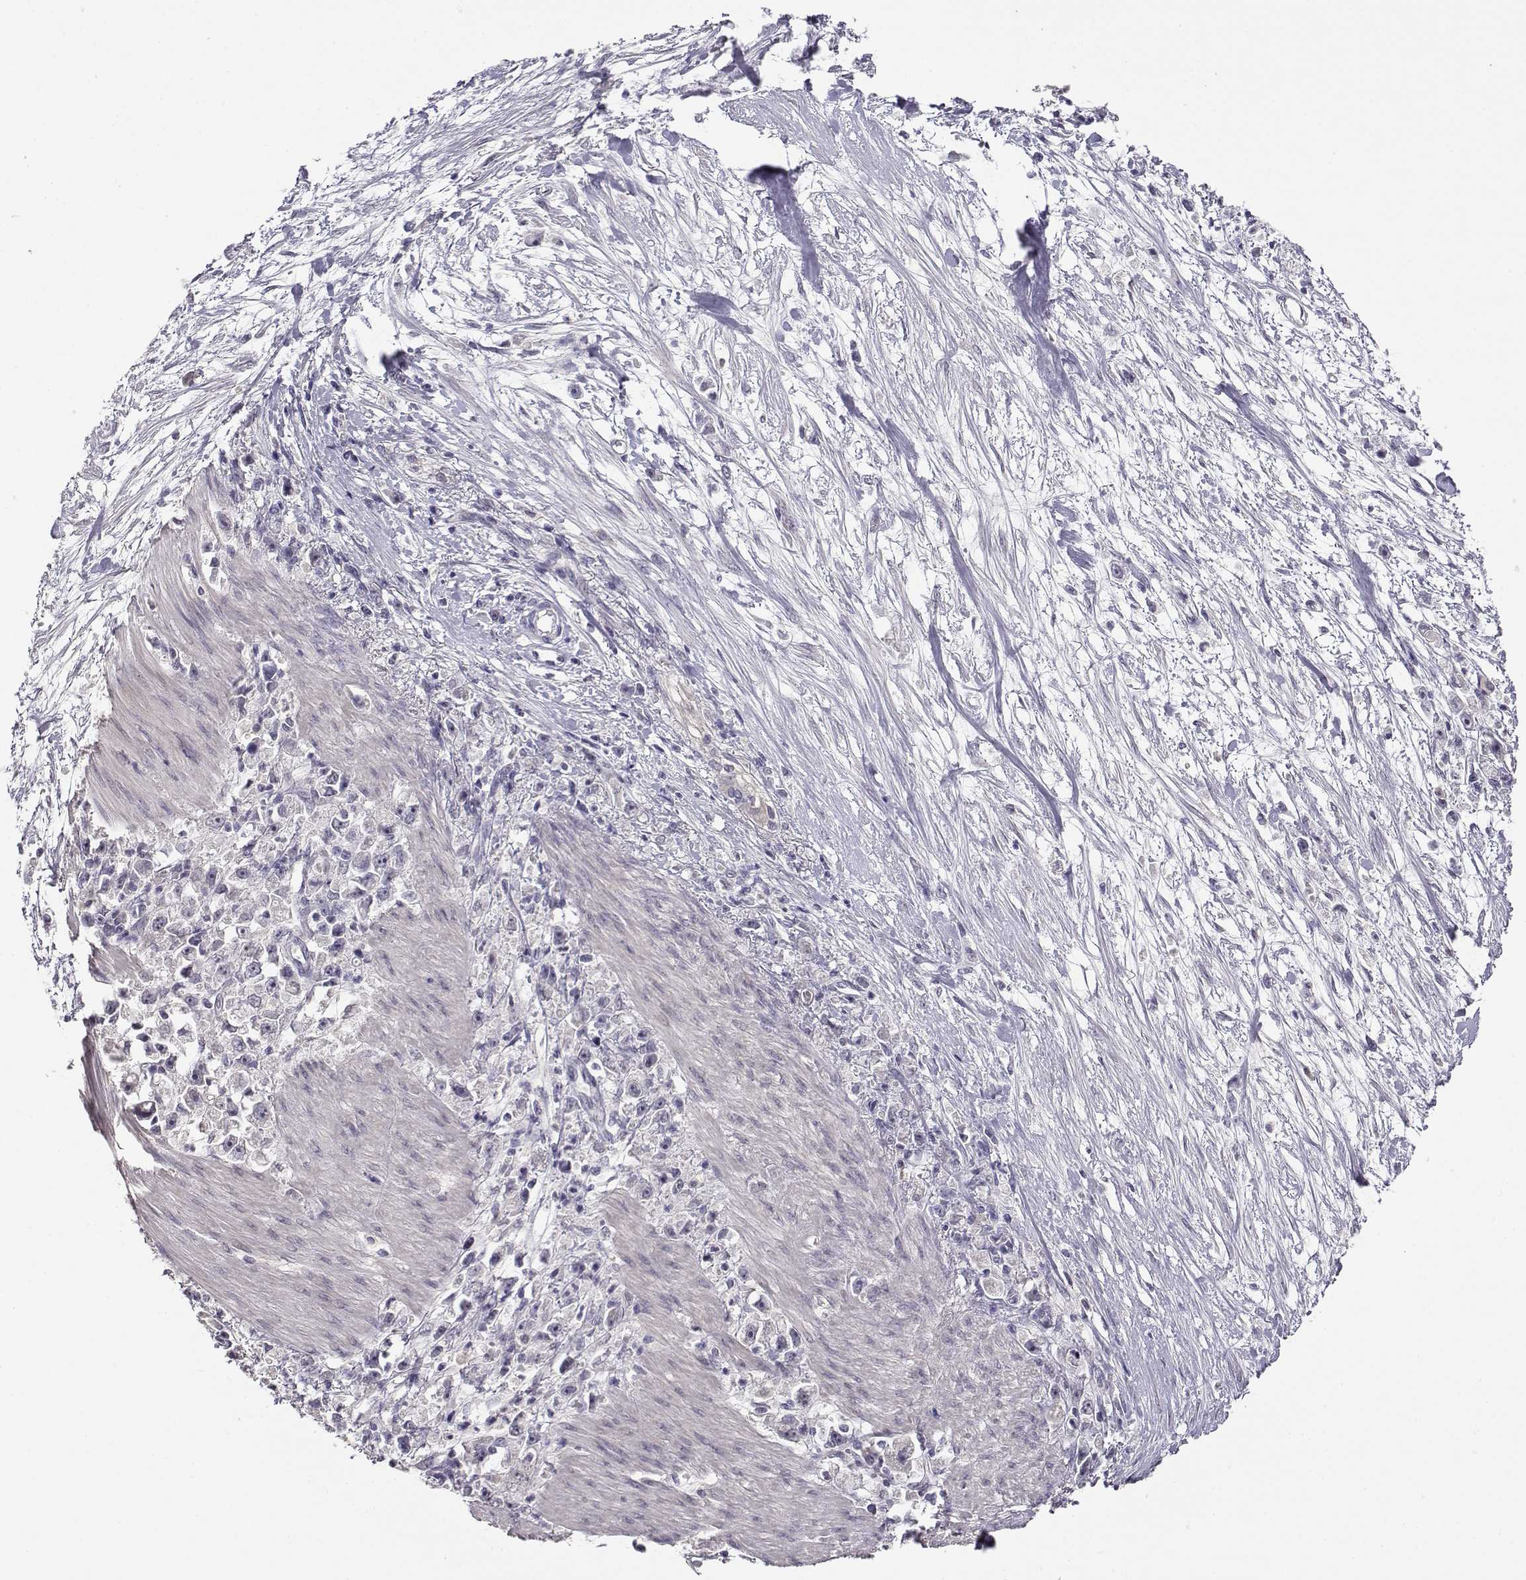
{"staining": {"intensity": "negative", "quantity": "none", "location": "none"}, "tissue": "stomach cancer", "cell_type": "Tumor cells", "image_type": "cancer", "snomed": [{"axis": "morphology", "description": "Adenocarcinoma, NOS"}, {"axis": "topography", "description": "Stomach"}], "caption": "Adenocarcinoma (stomach) was stained to show a protein in brown. There is no significant positivity in tumor cells. The staining is performed using DAB brown chromogen with nuclei counter-stained in using hematoxylin.", "gene": "RHOXF2", "patient": {"sex": "female", "age": 59}}